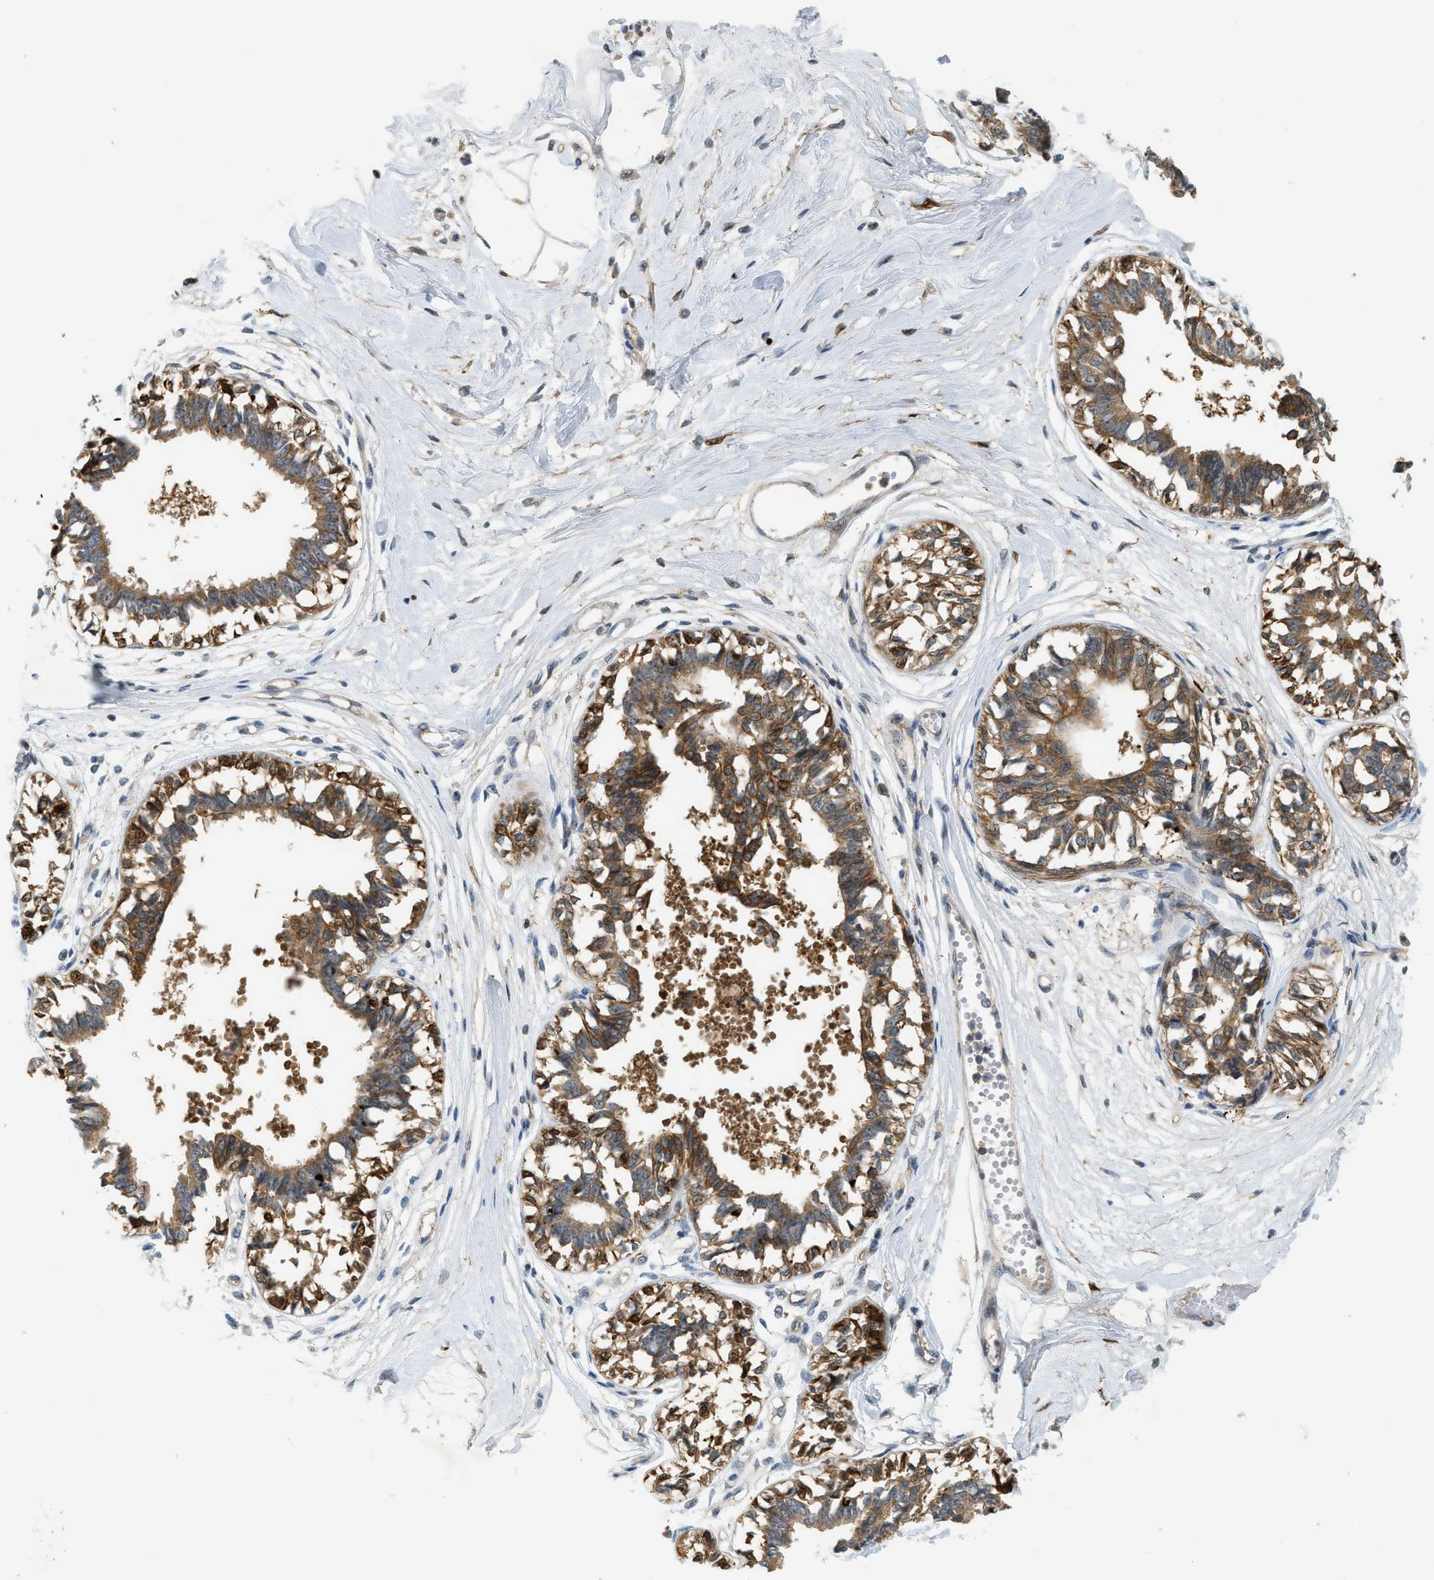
{"staining": {"intensity": "weak", "quantity": ">75%", "location": "cytoplasmic/membranous"}, "tissue": "breast", "cell_type": "Adipocytes", "image_type": "normal", "snomed": [{"axis": "morphology", "description": "Normal tissue, NOS"}, {"axis": "topography", "description": "Breast"}], "caption": "Immunohistochemical staining of normal human breast demonstrates weak cytoplasmic/membranous protein staining in about >75% of adipocytes.", "gene": "PDCL3", "patient": {"sex": "female", "age": 45}}